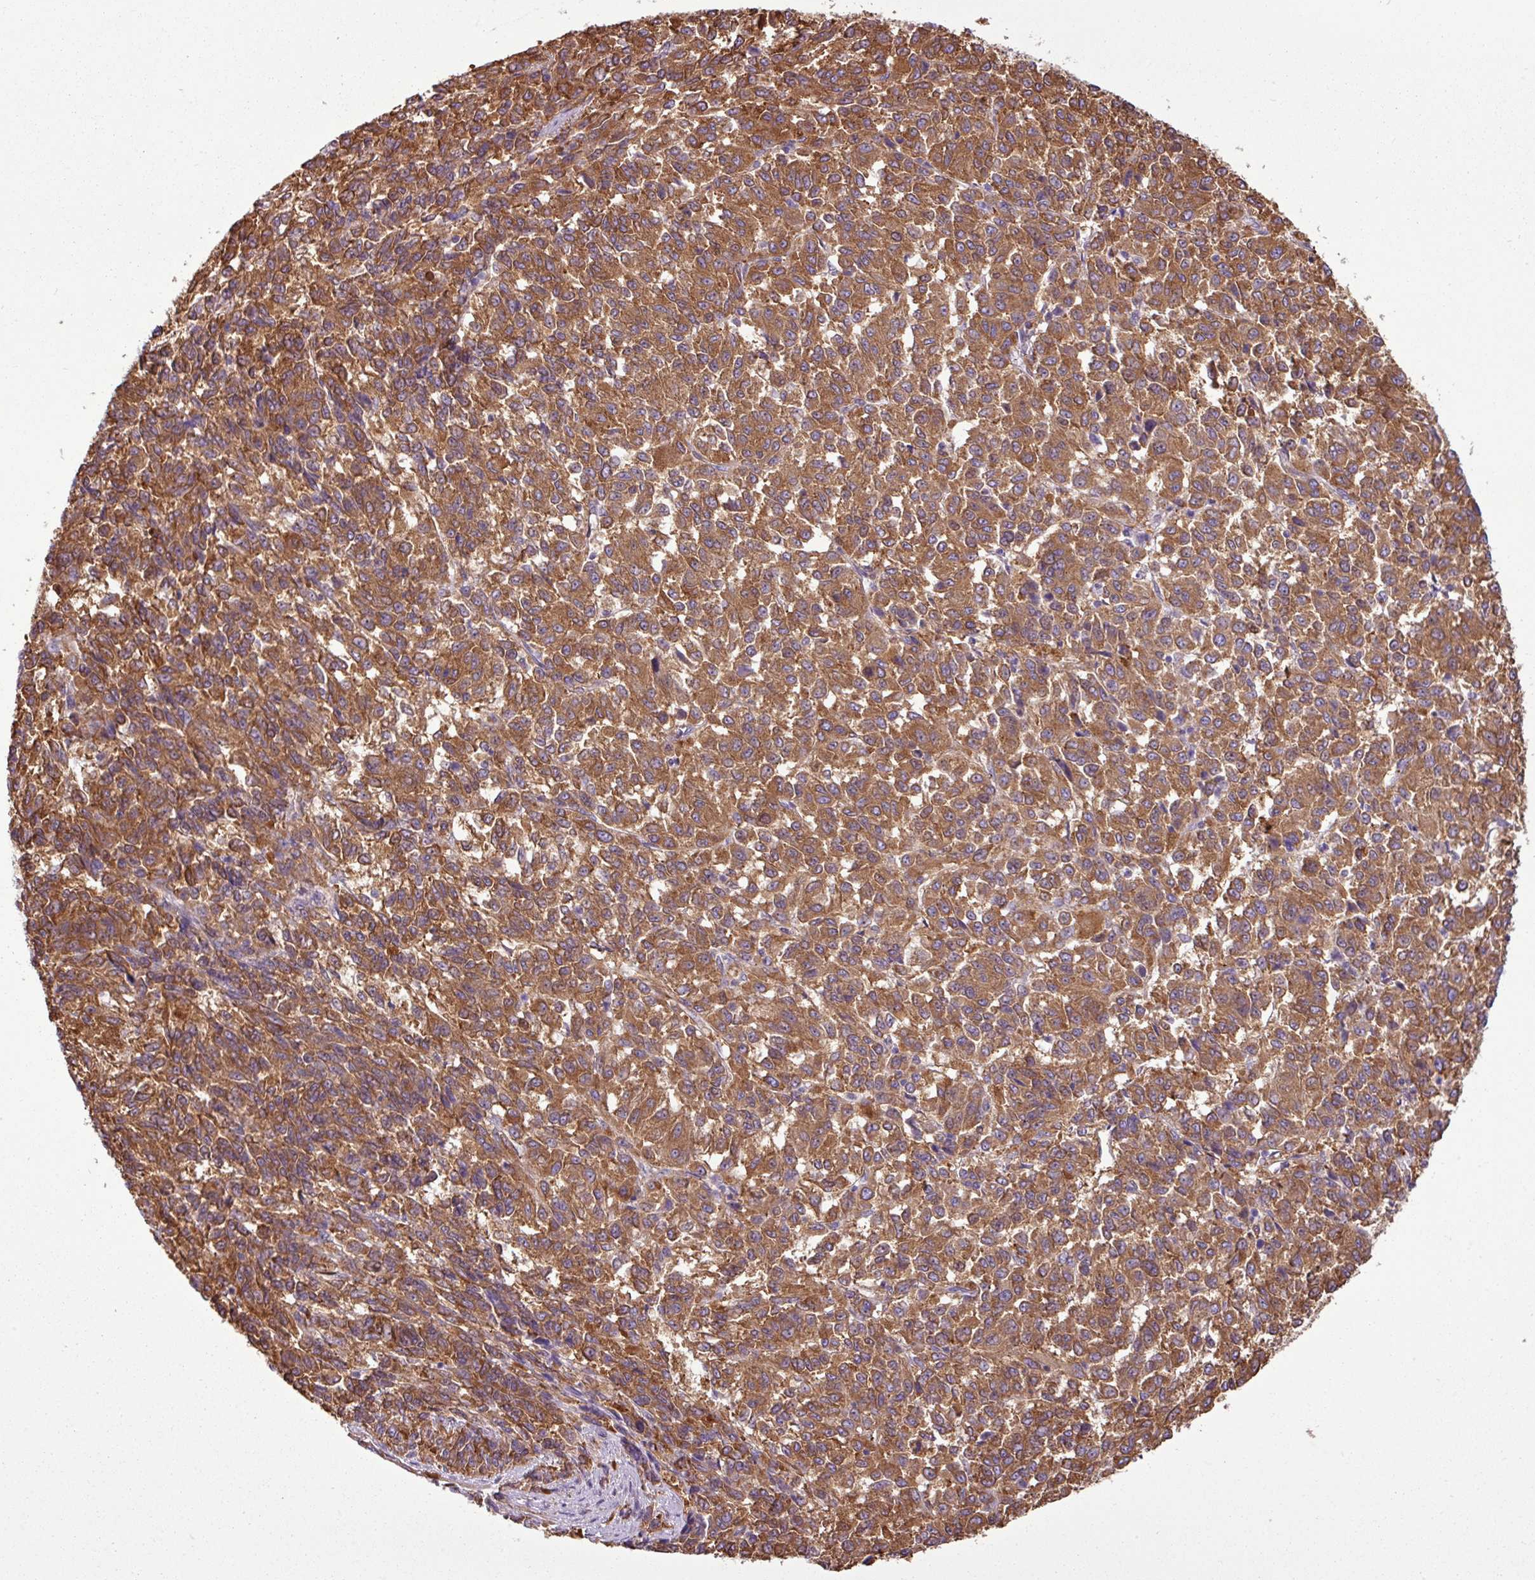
{"staining": {"intensity": "strong", "quantity": ">75%", "location": "cytoplasmic/membranous"}, "tissue": "melanoma", "cell_type": "Tumor cells", "image_type": "cancer", "snomed": [{"axis": "morphology", "description": "Malignant melanoma, Metastatic site"}, {"axis": "topography", "description": "Lung"}], "caption": "Human melanoma stained for a protein (brown) shows strong cytoplasmic/membranous positive expression in approximately >75% of tumor cells.", "gene": "PACSIN2", "patient": {"sex": "male", "age": 64}}